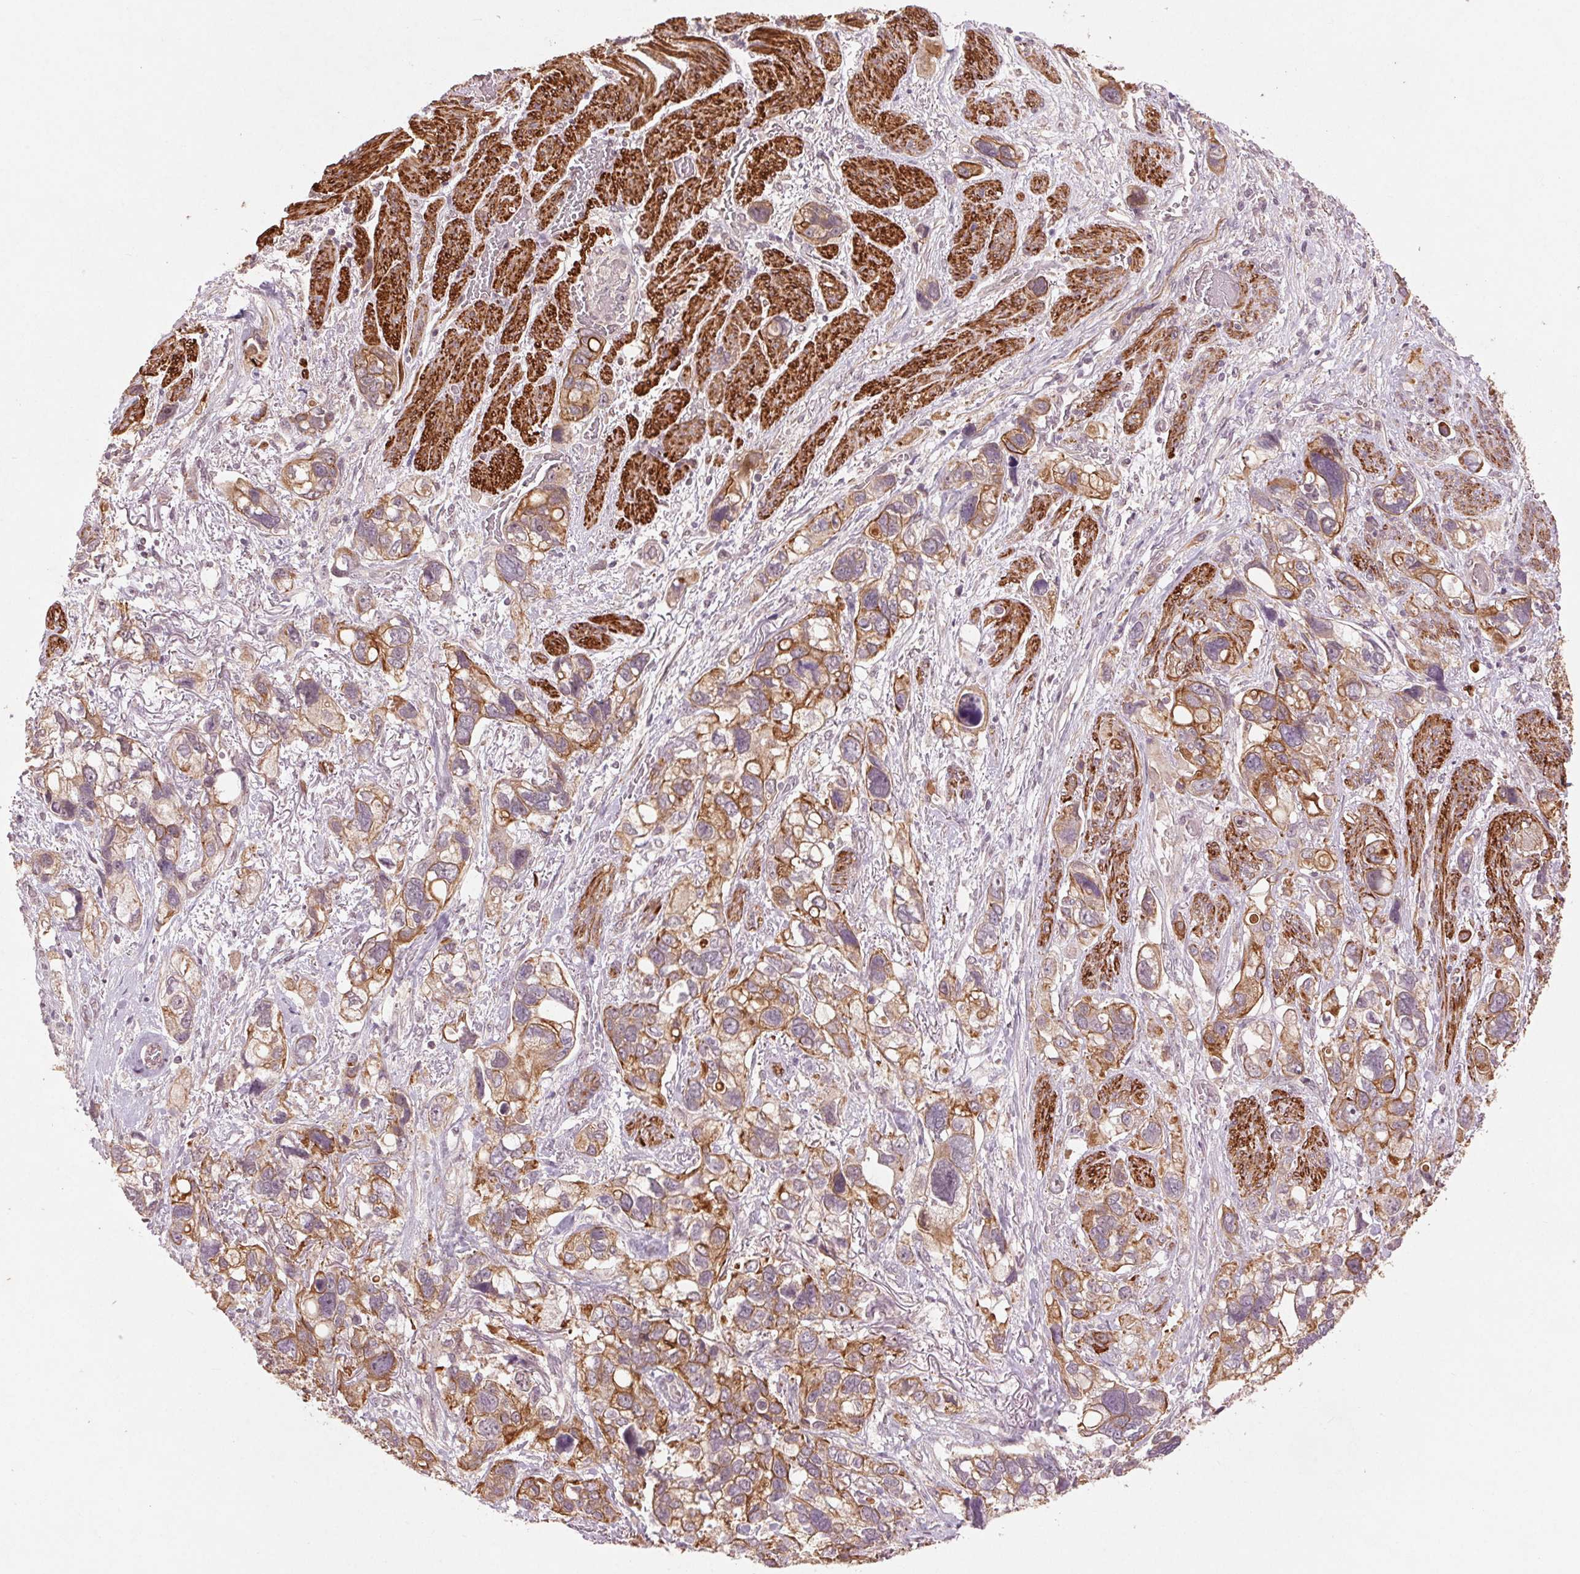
{"staining": {"intensity": "moderate", "quantity": "25%-75%", "location": "cytoplasmic/membranous"}, "tissue": "stomach cancer", "cell_type": "Tumor cells", "image_type": "cancer", "snomed": [{"axis": "morphology", "description": "Adenocarcinoma, NOS"}, {"axis": "topography", "description": "Stomach, upper"}], "caption": "Adenocarcinoma (stomach) was stained to show a protein in brown. There is medium levels of moderate cytoplasmic/membranous expression in approximately 25%-75% of tumor cells.", "gene": "SMLR1", "patient": {"sex": "female", "age": 81}}